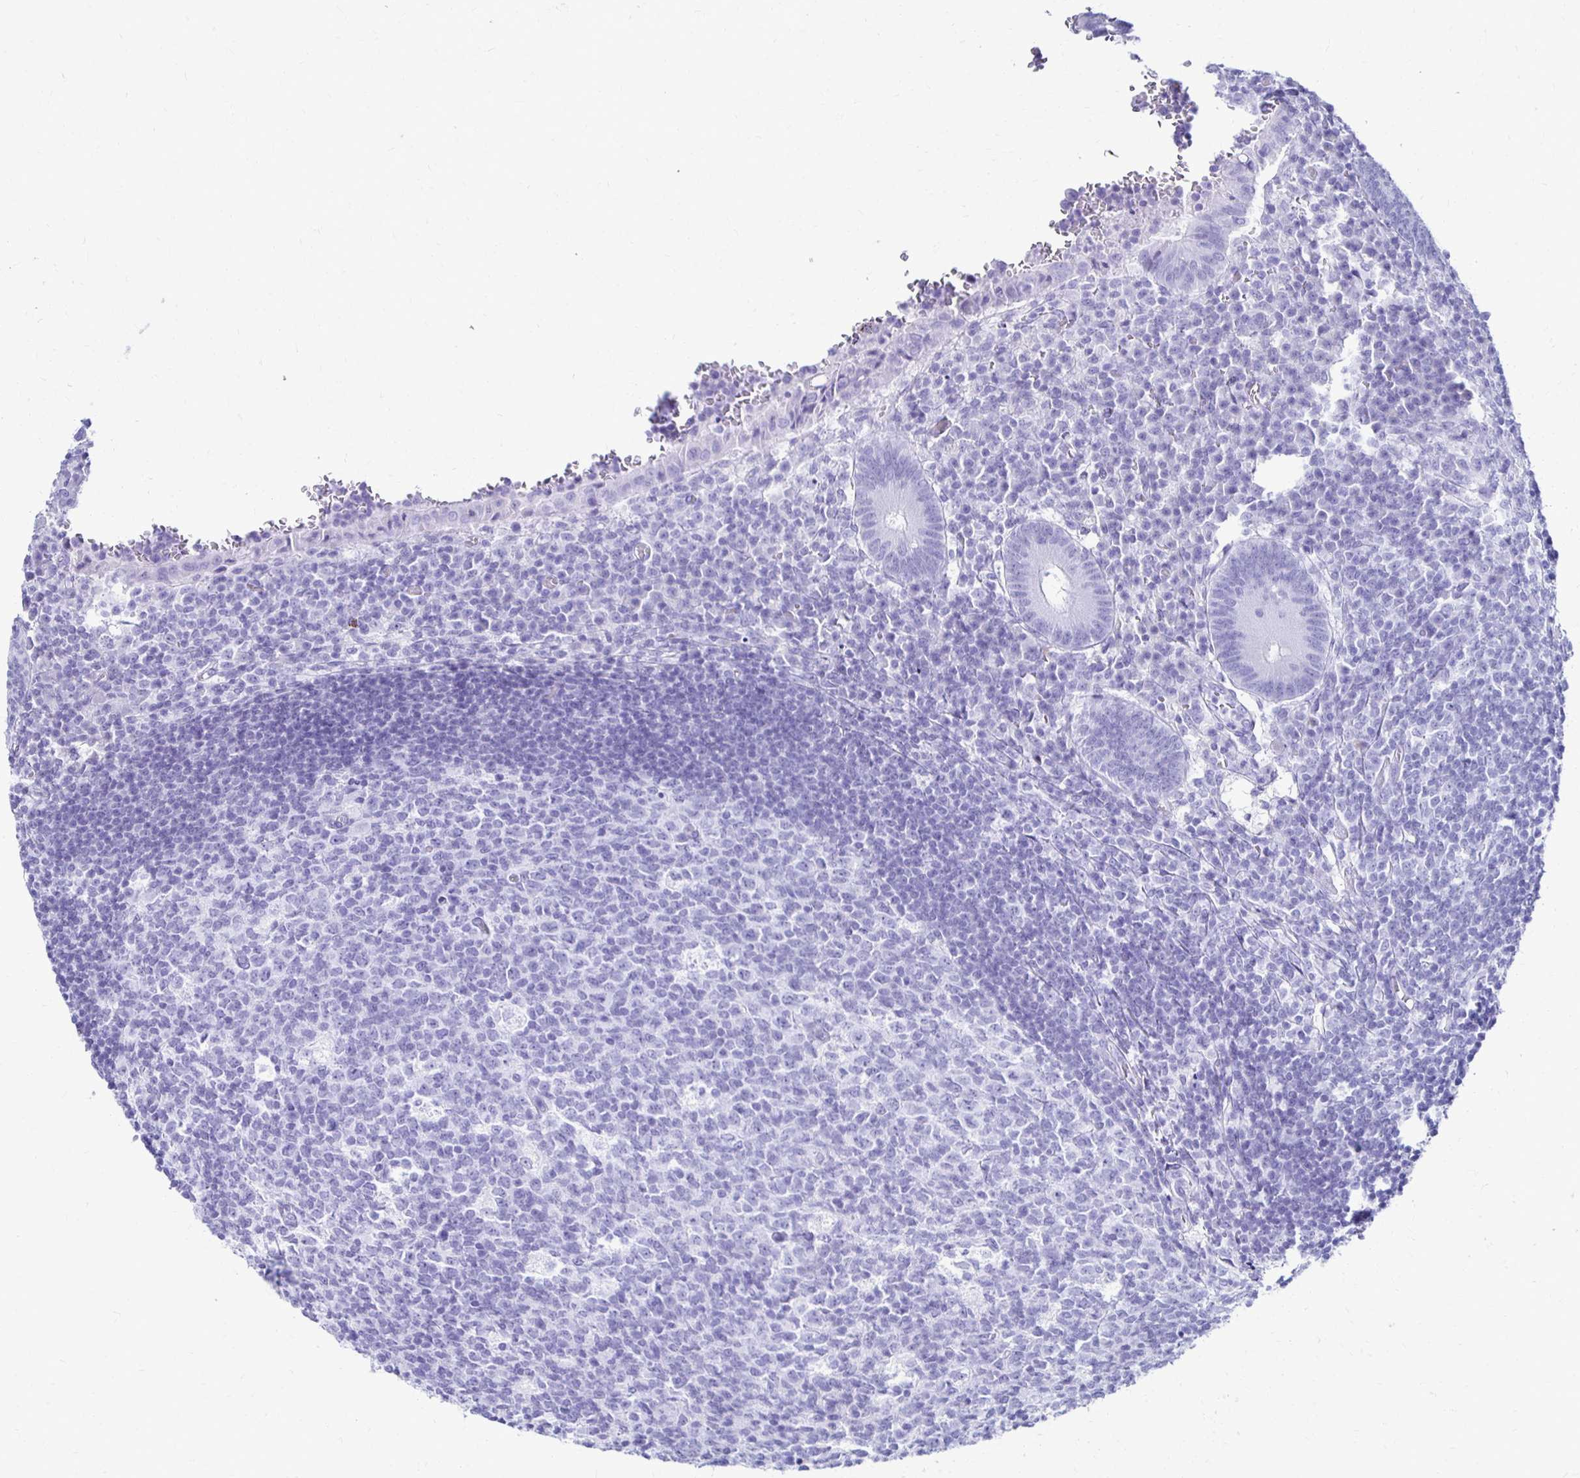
{"staining": {"intensity": "negative", "quantity": "none", "location": "none"}, "tissue": "appendix", "cell_type": "Glandular cells", "image_type": "normal", "snomed": [{"axis": "morphology", "description": "Normal tissue, NOS"}, {"axis": "topography", "description": "Appendix"}], "caption": "A micrograph of appendix stained for a protein shows no brown staining in glandular cells.", "gene": "CST5", "patient": {"sex": "male", "age": 18}}